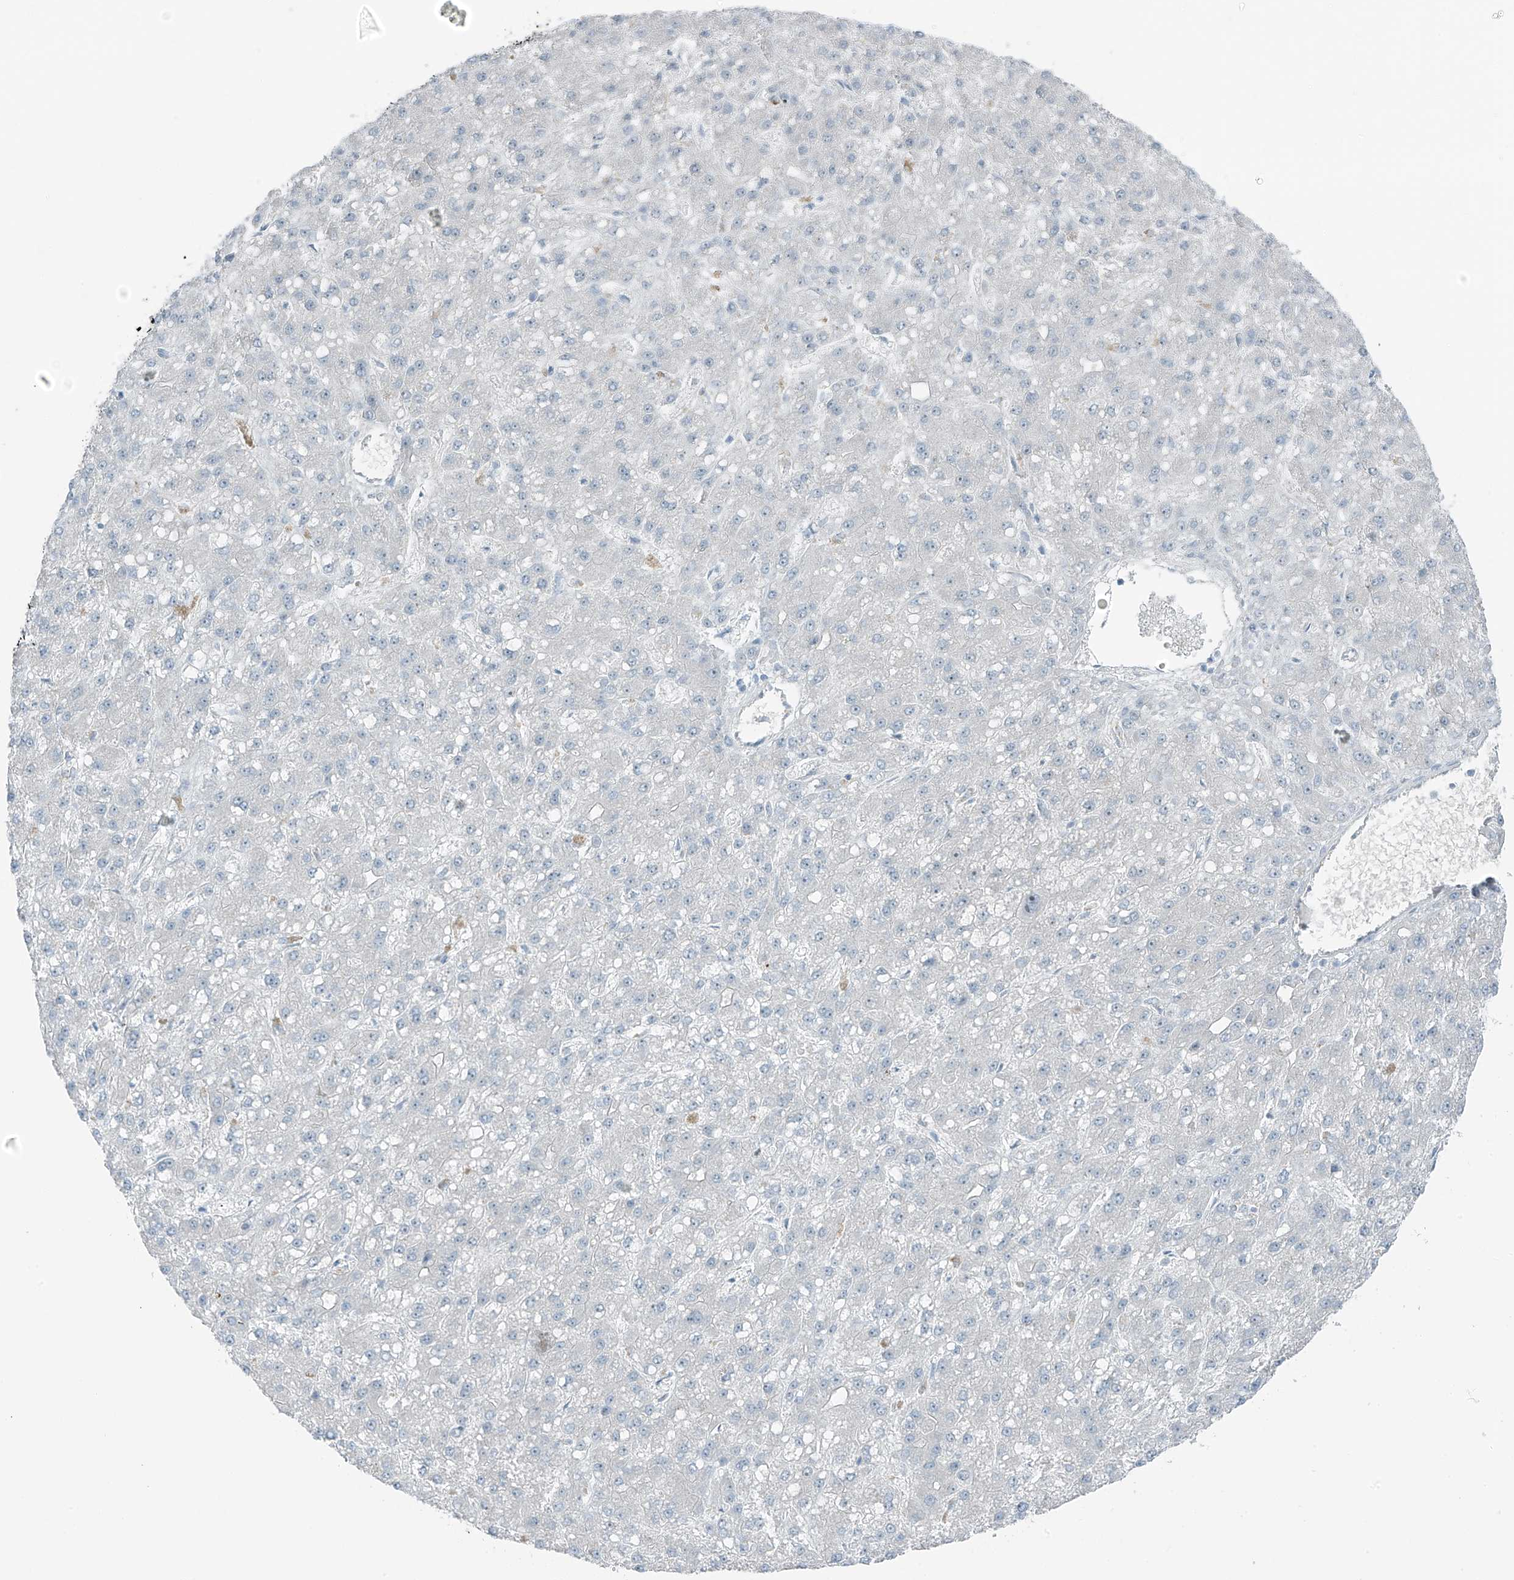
{"staining": {"intensity": "negative", "quantity": "none", "location": "none"}, "tissue": "liver cancer", "cell_type": "Tumor cells", "image_type": "cancer", "snomed": [{"axis": "morphology", "description": "Carcinoma, Hepatocellular, NOS"}, {"axis": "topography", "description": "Liver"}], "caption": "Liver cancer (hepatocellular carcinoma) was stained to show a protein in brown. There is no significant staining in tumor cells.", "gene": "FAM131C", "patient": {"sex": "male", "age": 67}}